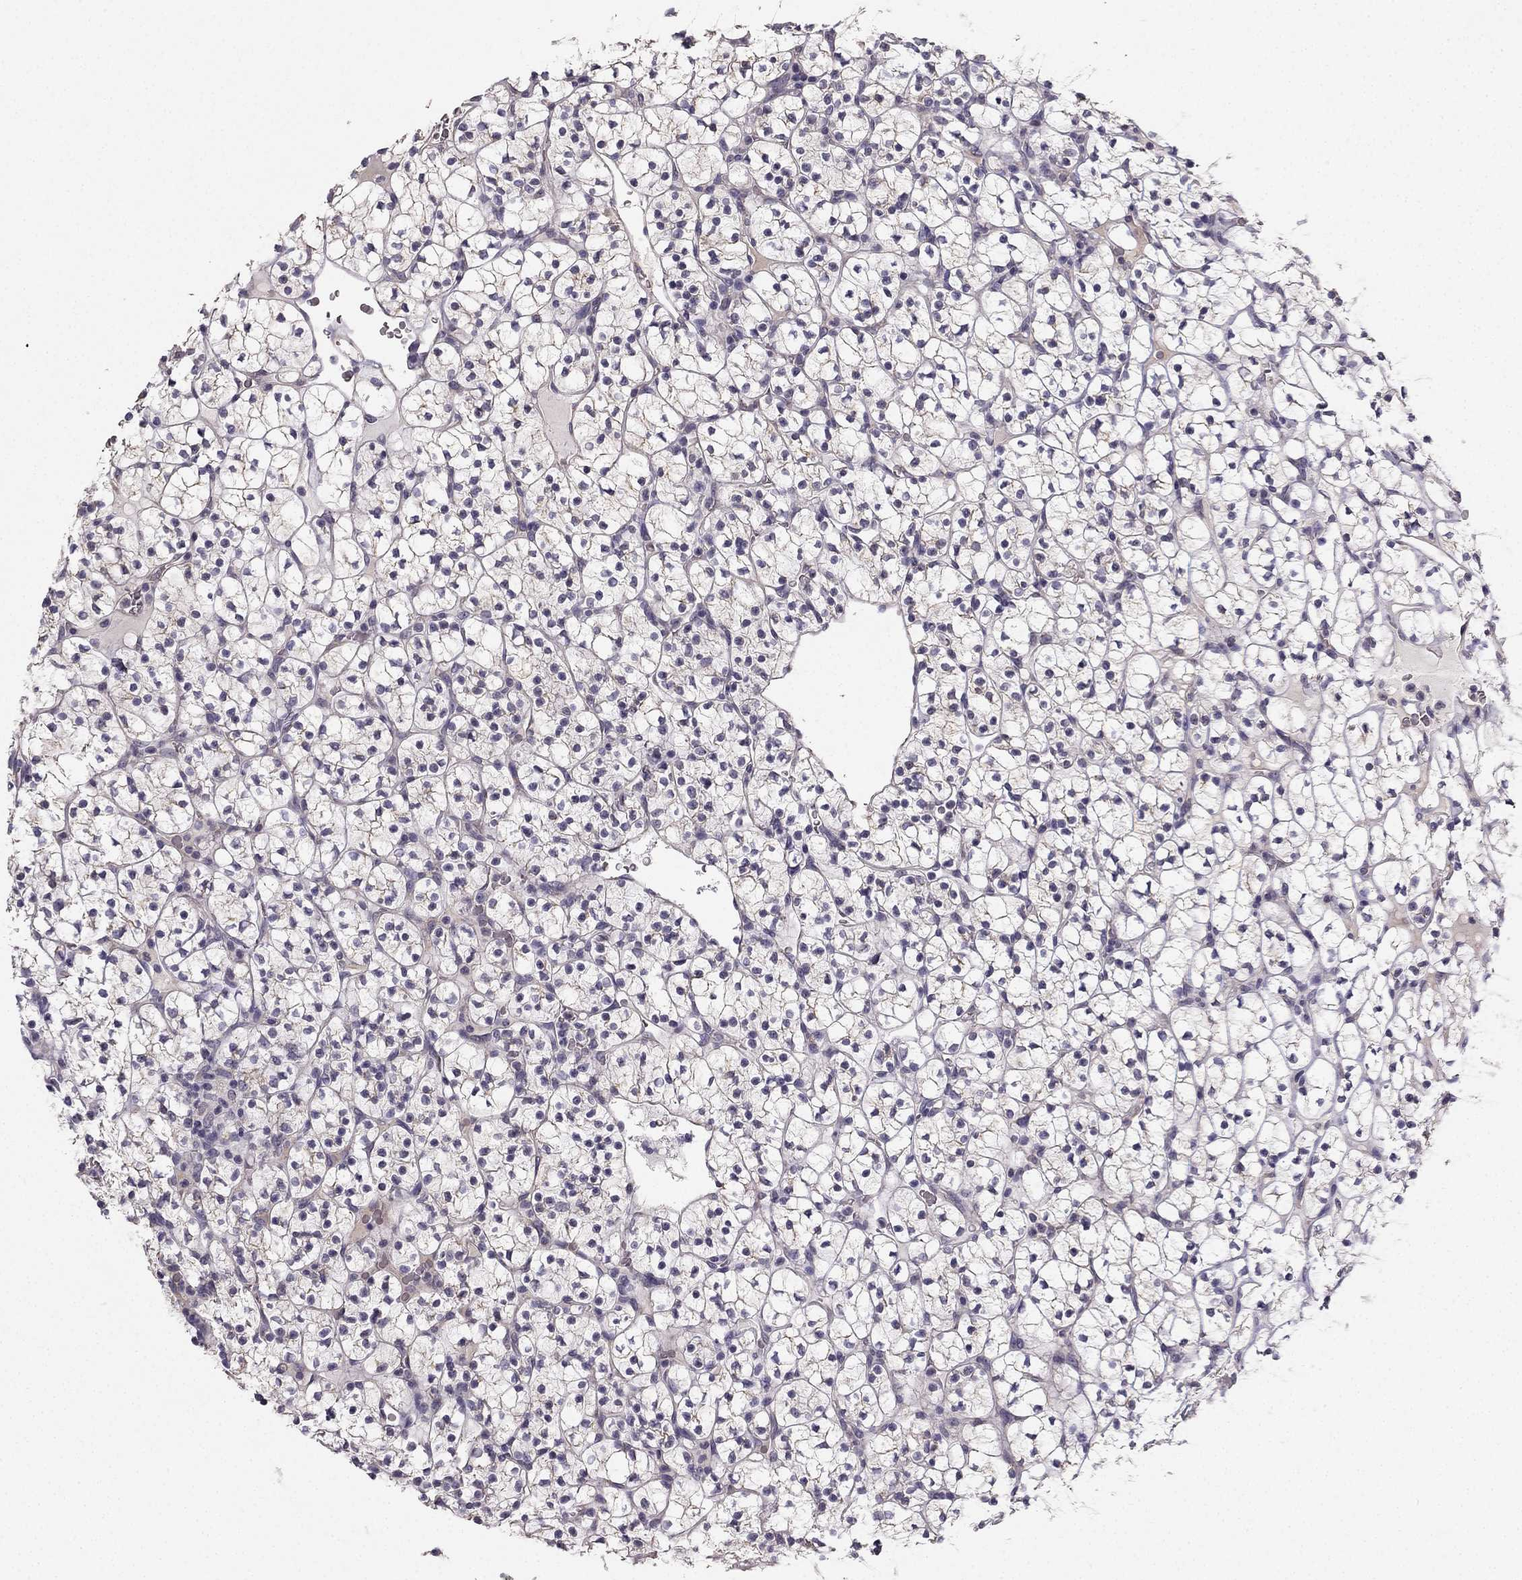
{"staining": {"intensity": "negative", "quantity": "none", "location": "none"}, "tissue": "renal cancer", "cell_type": "Tumor cells", "image_type": "cancer", "snomed": [{"axis": "morphology", "description": "Adenocarcinoma, NOS"}, {"axis": "topography", "description": "Kidney"}], "caption": "There is no significant expression in tumor cells of adenocarcinoma (renal). (DAB (3,3'-diaminobenzidine) immunohistochemistry (IHC) with hematoxylin counter stain).", "gene": "TSPYL5", "patient": {"sex": "female", "age": 89}}